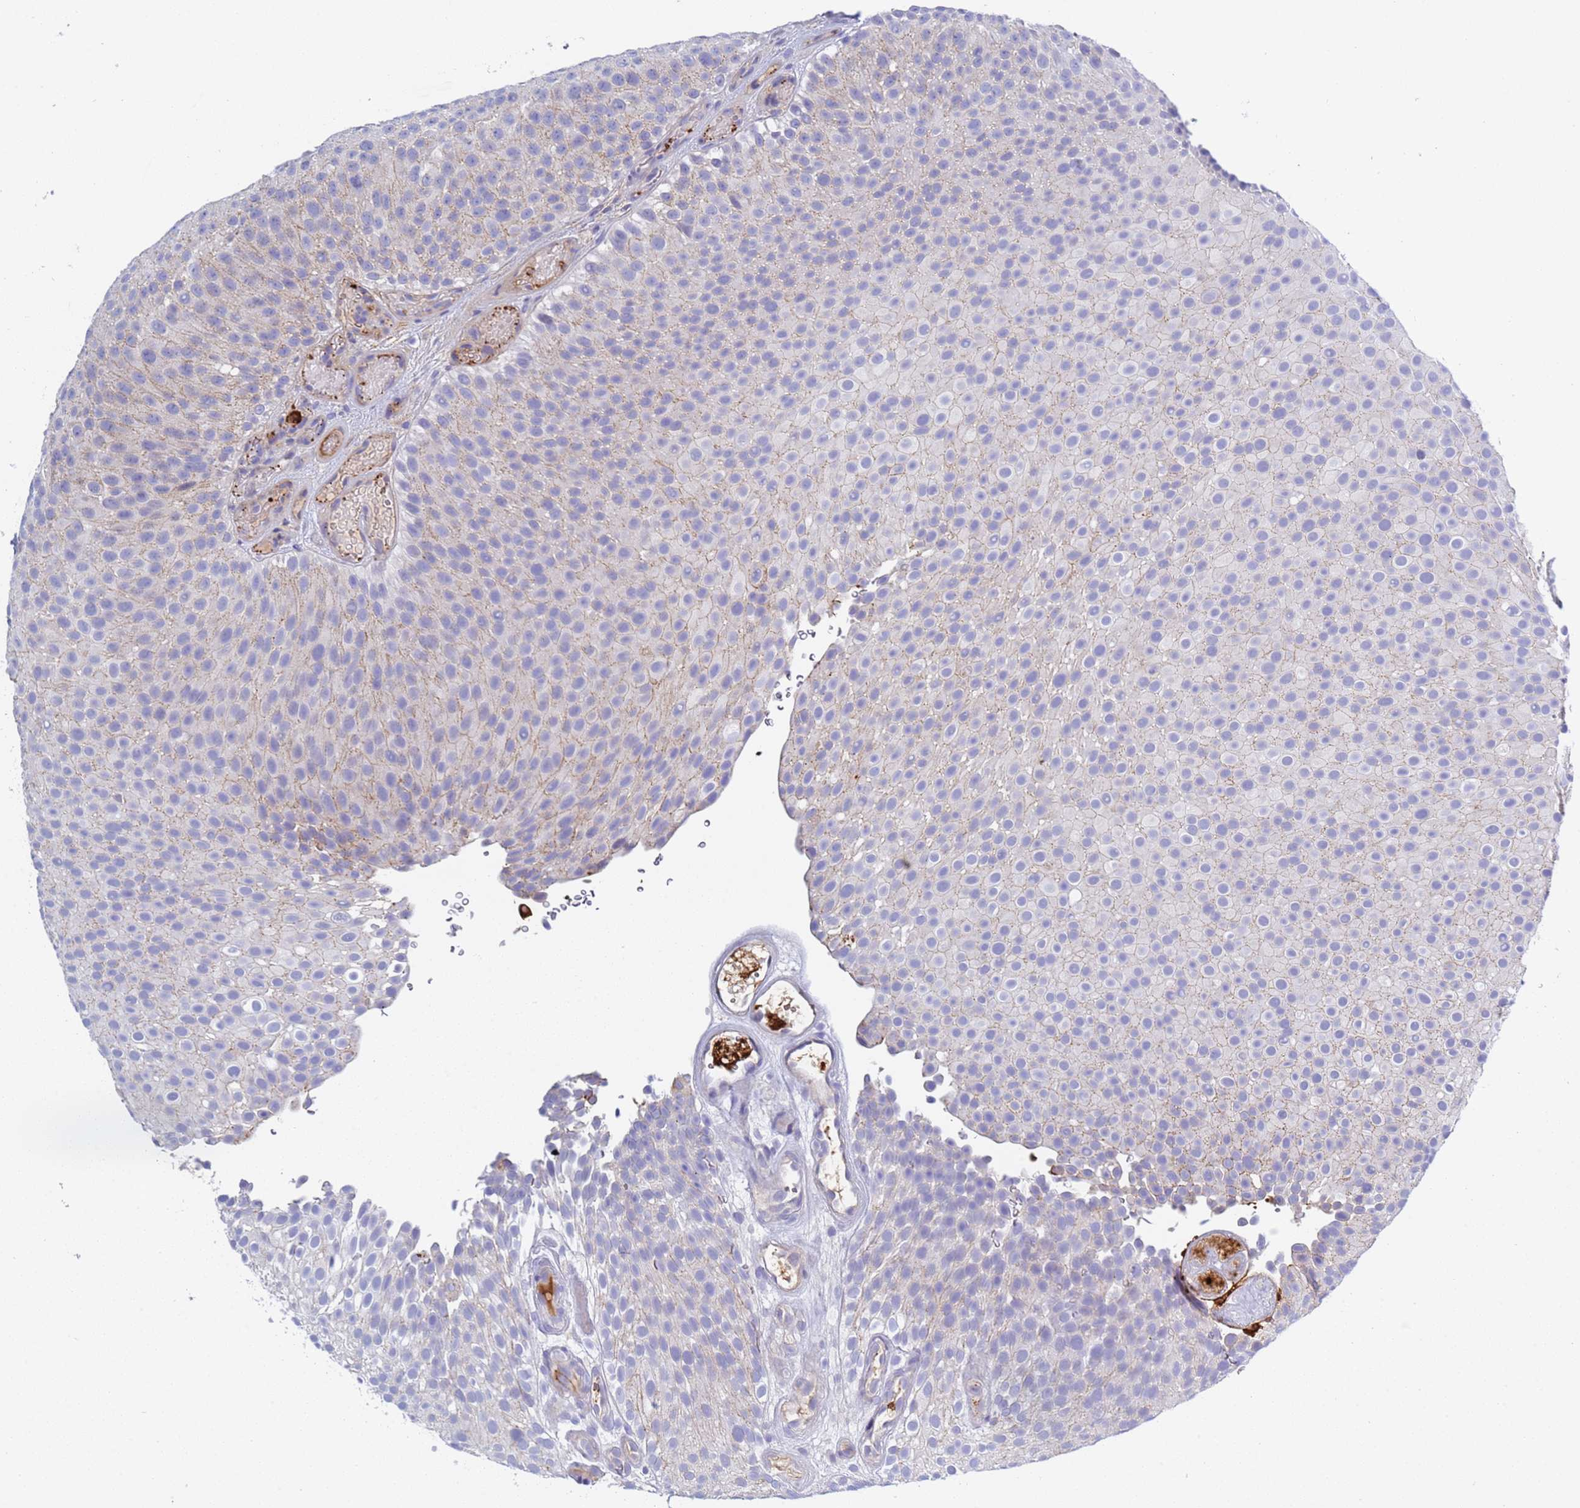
{"staining": {"intensity": "negative", "quantity": "none", "location": "none"}, "tissue": "urothelial cancer", "cell_type": "Tumor cells", "image_type": "cancer", "snomed": [{"axis": "morphology", "description": "Urothelial carcinoma, Low grade"}, {"axis": "topography", "description": "Urinary bladder"}], "caption": "IHC image of neoplastic tissue: human urothelial cancer stained with DAB (3,3'-diaminobenzidine) shows no significant protein staining in tumor cells.", "gene": "C4orf46", "patient": {"sex": "male", "age": 78}}